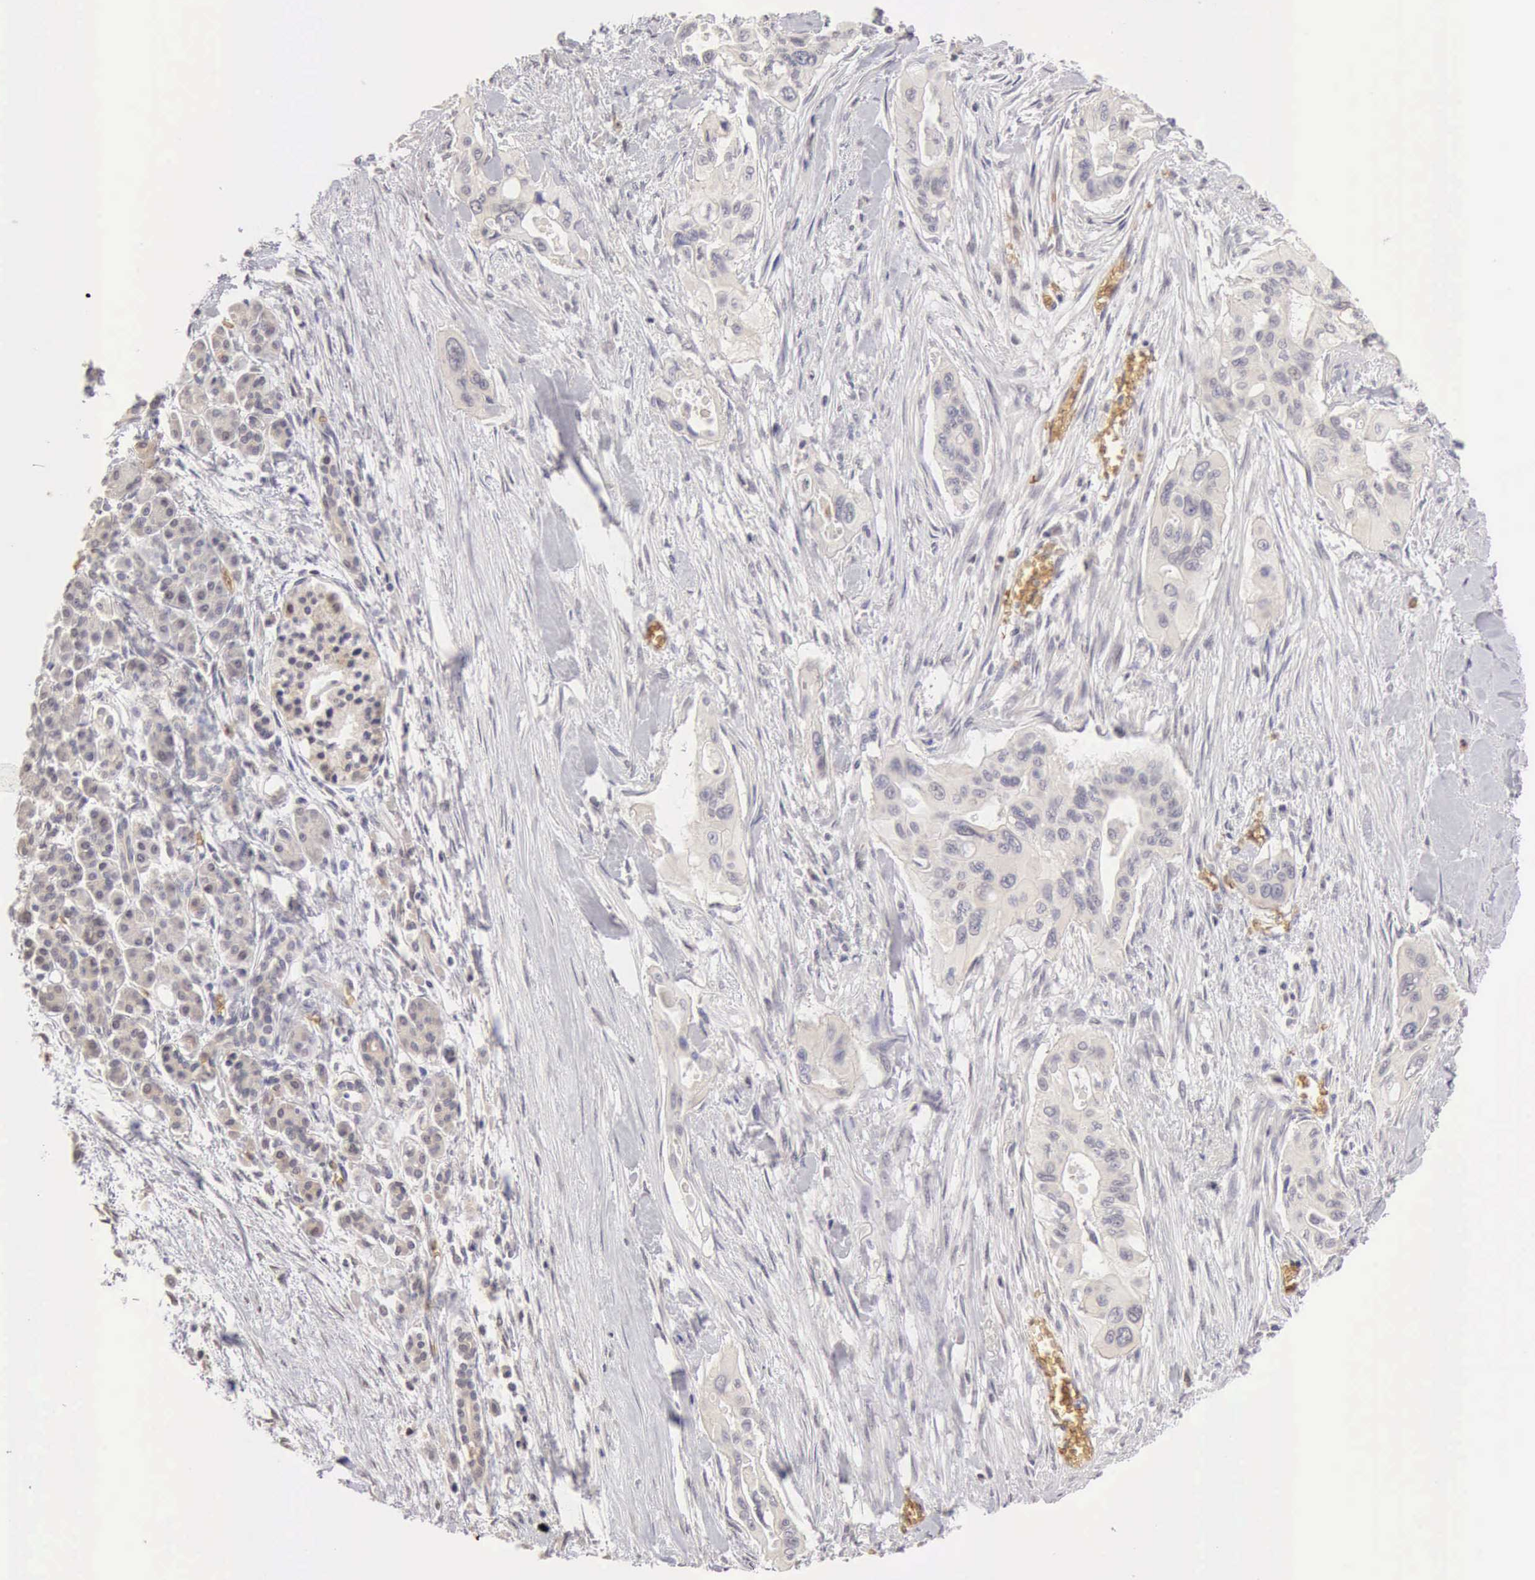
{"staining": {"intensity": "negative", "quantity": "none", "location": "none"}, "tissue": "pancreatic cancer", "cell_type": "Tumor cells", "image_type": "cancer", "snomed": [{"axis": "morphology", "description": "Adenocarcinoma, NOS"}, {"axis": "topography", "description": "Pancreas"}], "caption": "Immunohistochemical staining of human adenocarcinoma (pancreatic) exhibits no significant positivity in tumor cells.", "gene": "CFI", "patient": {"sex": "male", "age": 77}}